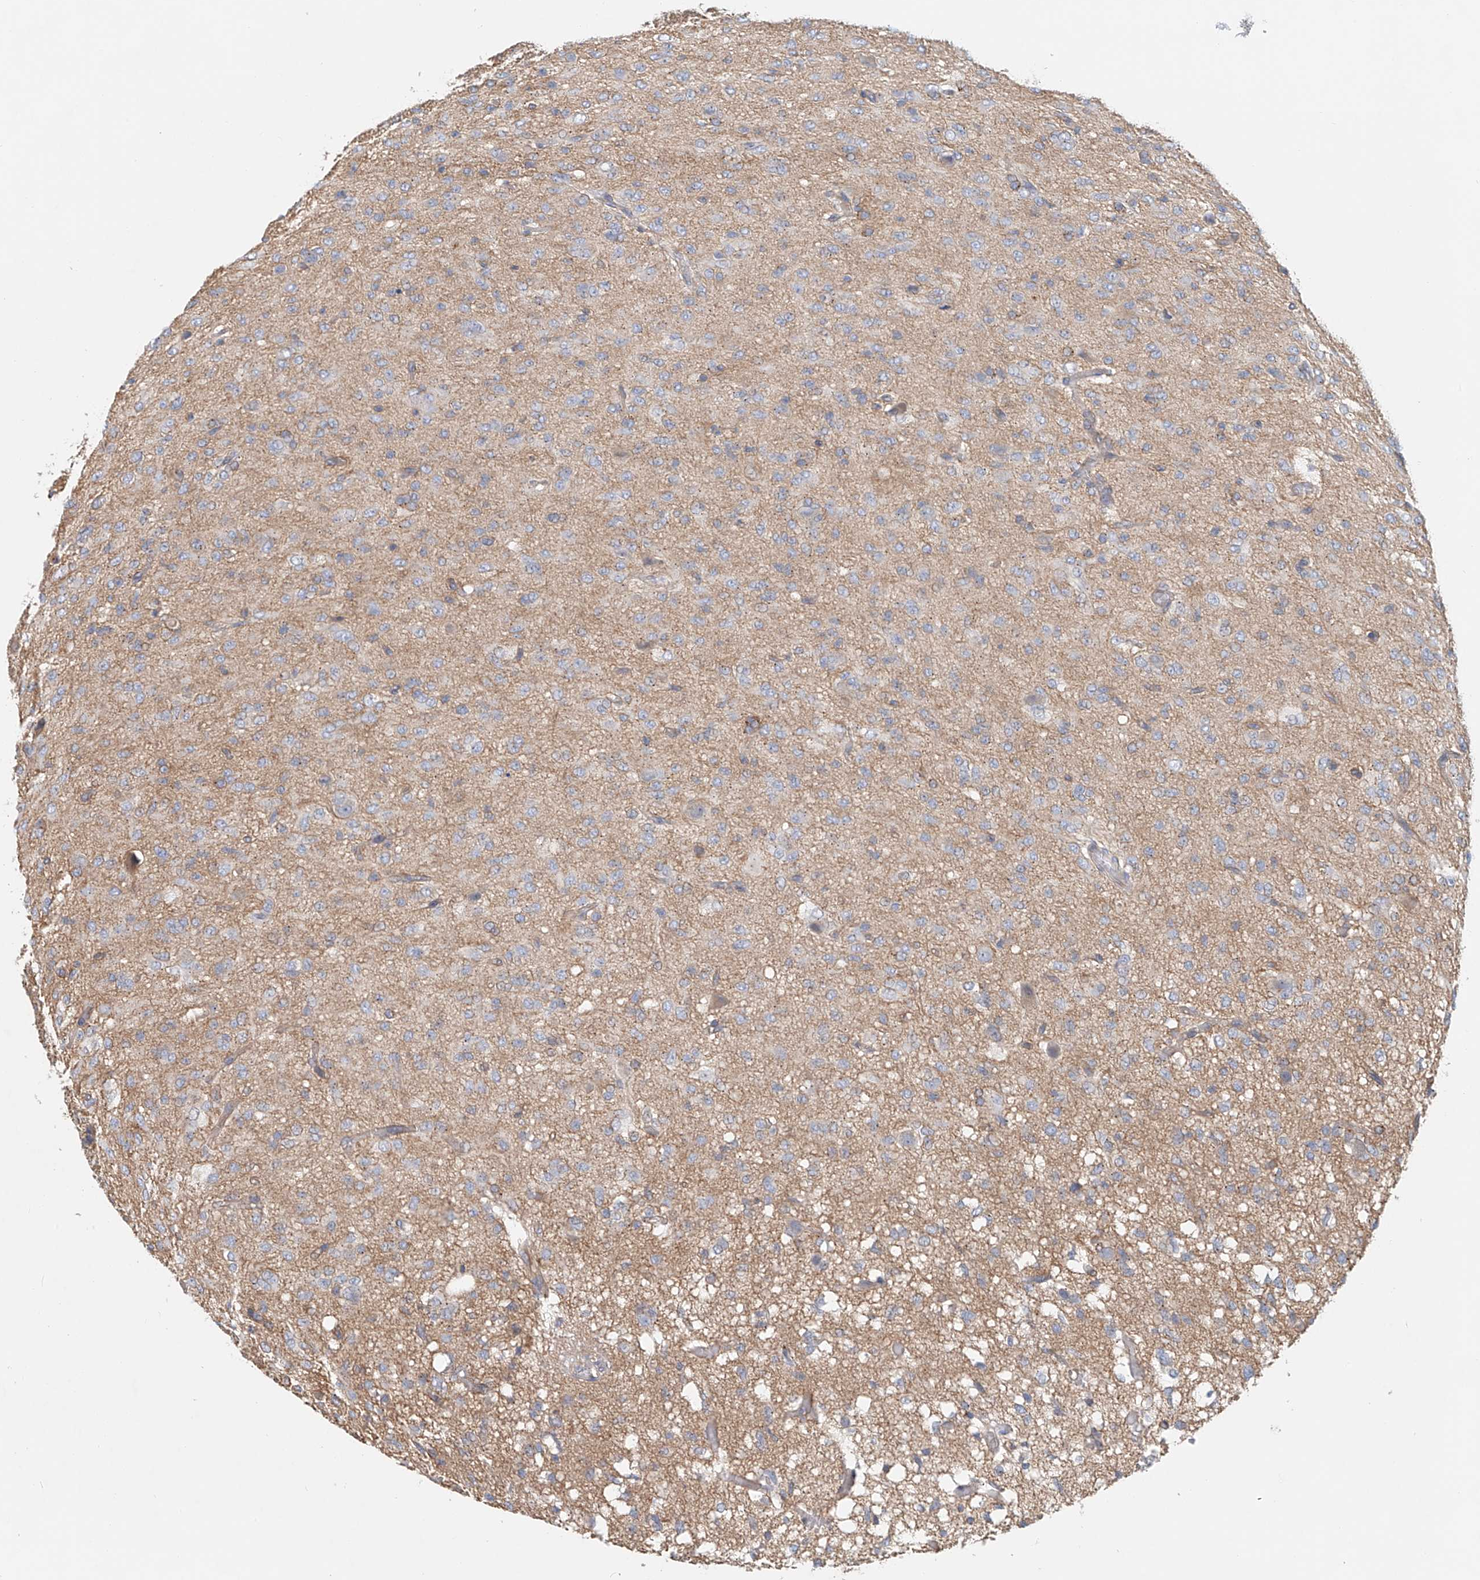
{"staining": {"intensity": "weak", "quantity": "<25%", "location": "cytoplasmic/membranous"}, "tissue": "glioma", "cell_type": "Tumor cells", "image_type": "cancer", "snomed": [{"axis": "morphology", "description": "Glioma, malignant, High grade"}, {"axis": "topography", "description": "Brain"}], "caption": "Immunohistochemical staining of glioma displays no significant staining in tumor cells.", "gene": "FRYL", "patient": {"sex": "female", "age": 59}}